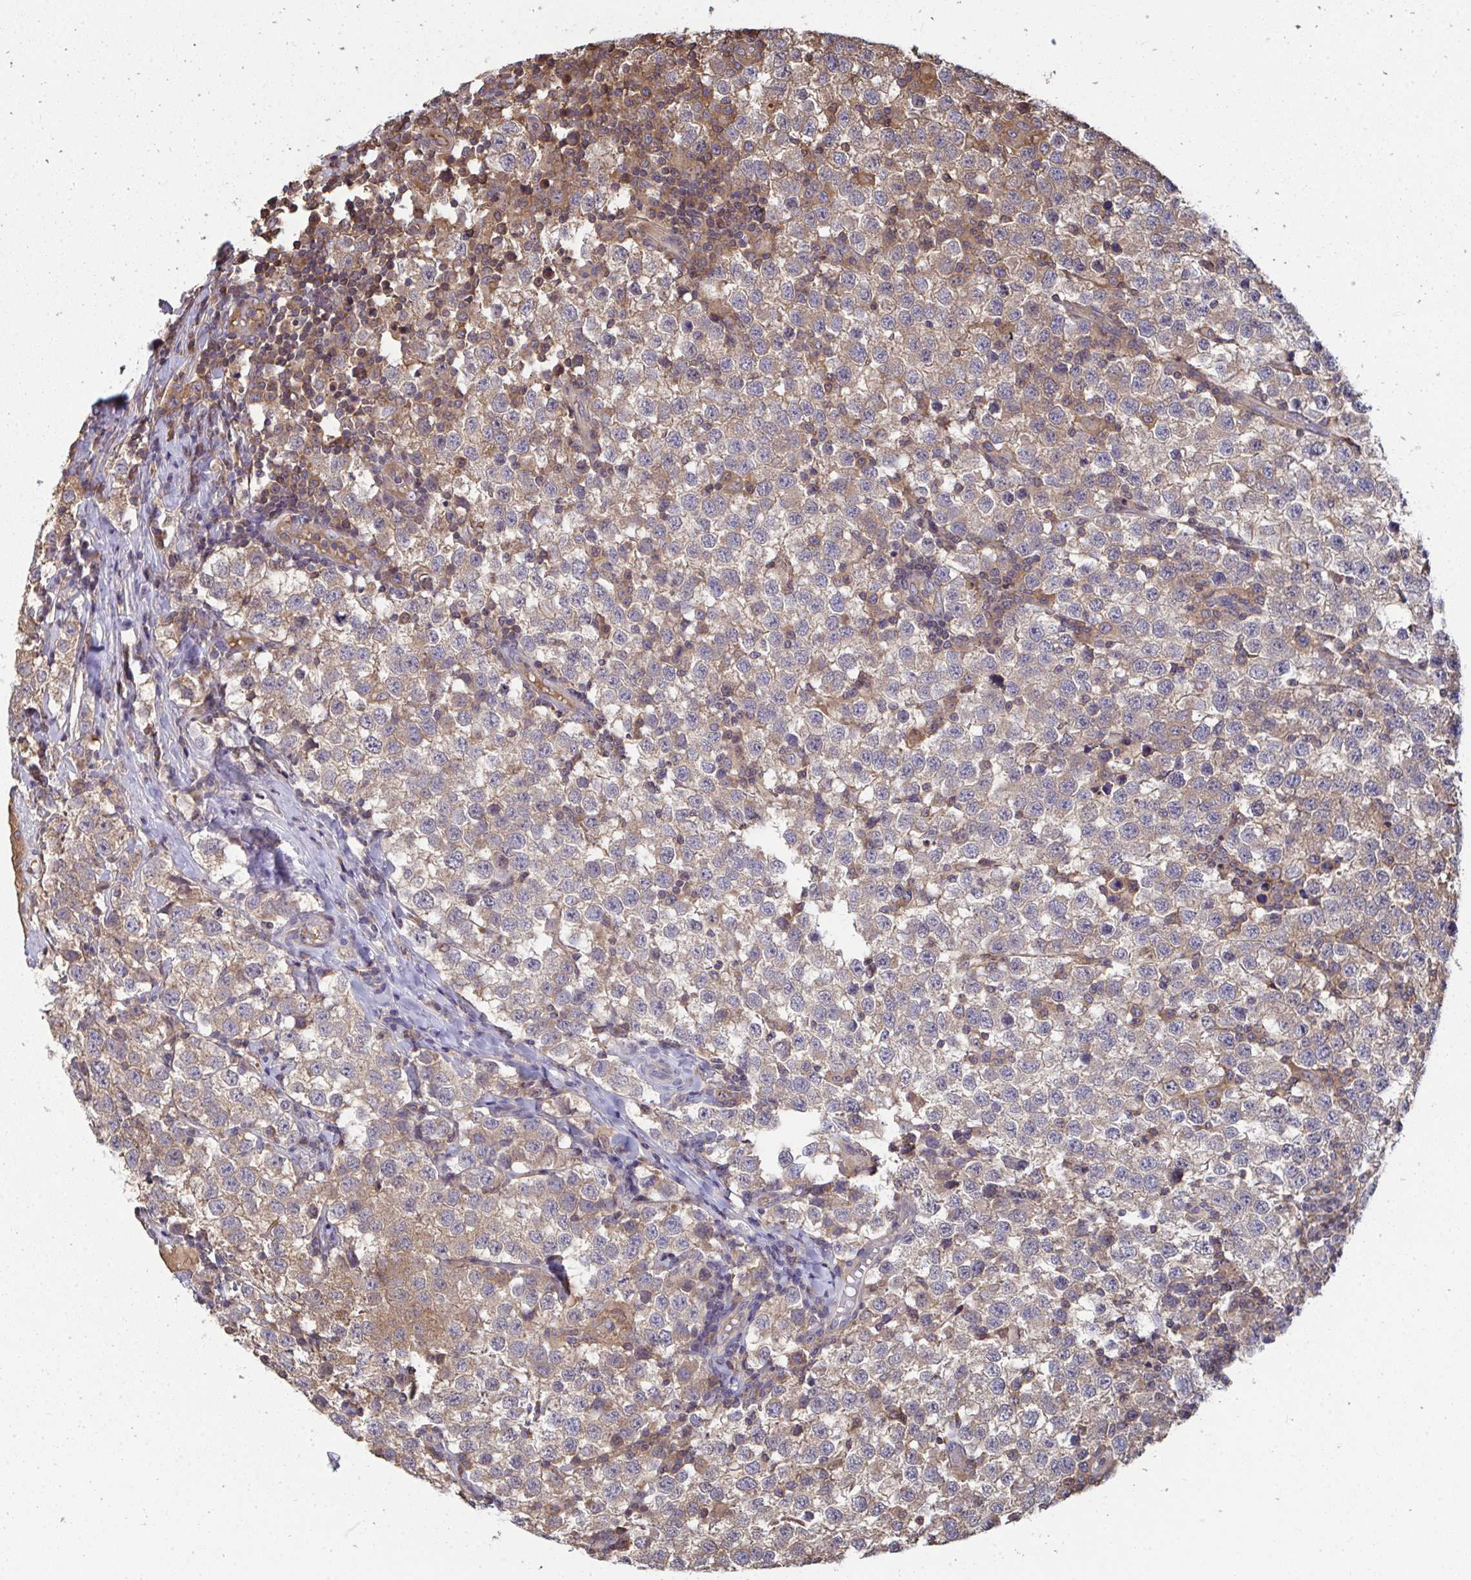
{"staining": {"intensity": "weak", "quantity": ">75%", "location": "cytoplasmic/membranous"}, "tissue": "testis cancer", "cell_type": "Tumor cells", "image_type": "cancer", "snomed": [{"axis": "morphology", "description": "Seminoma, NOS"}, {"axis": "topography", "description": "Testis"}], "caption": "A micrograph of seminoma (testis) stained for a protein displays weak cytoplasmic/membranous brown staining in tumor cells.", "gene": "TTC9C", "patient": {"sex": "male", "age": 34}}